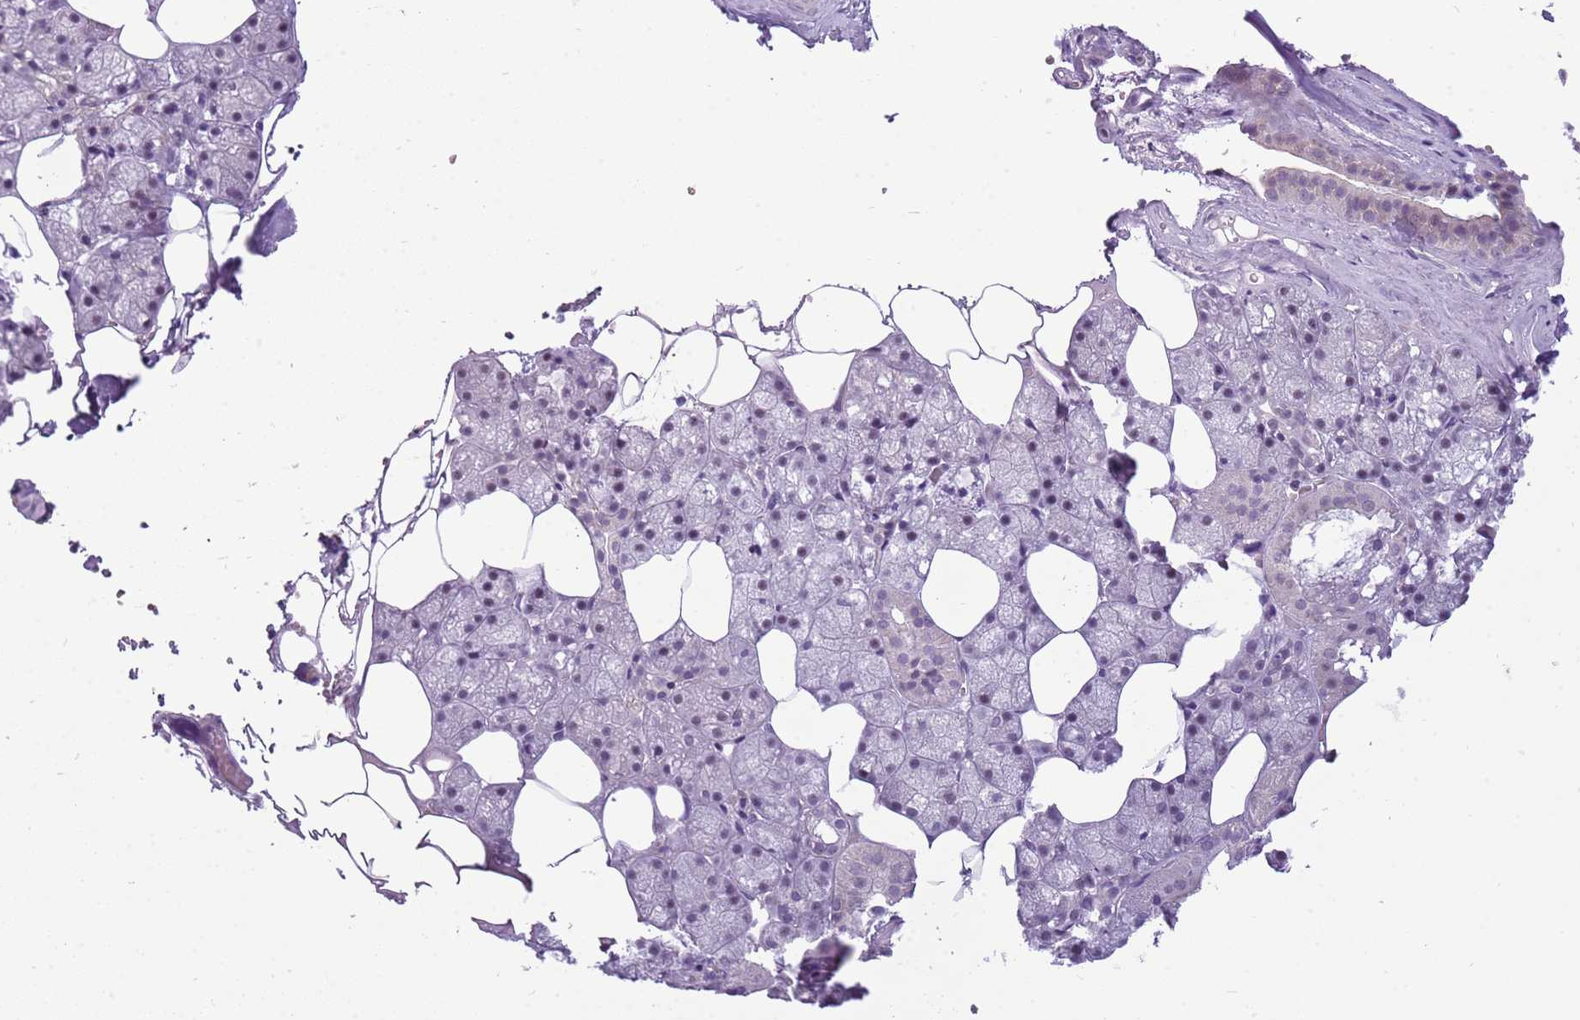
{"staining": {"intensity": "negative", "quantity": "none", "location": "none"}, "tissue": "salivary gland", "cell_type": "Glandular cells", "image_type": "normal", "snomed": [{"axis": "morphology", "description": "Normal tissue, NOS"}, {"axis": "topography", "description": "Salivary gland"}], "caption": "An IHC micrograph of unremarkable salivary gland is shown. There is no staining in glandular cells of salivary gland.", "gene": "FAM120C", "patient": {"sex": "male", "age": 62}}